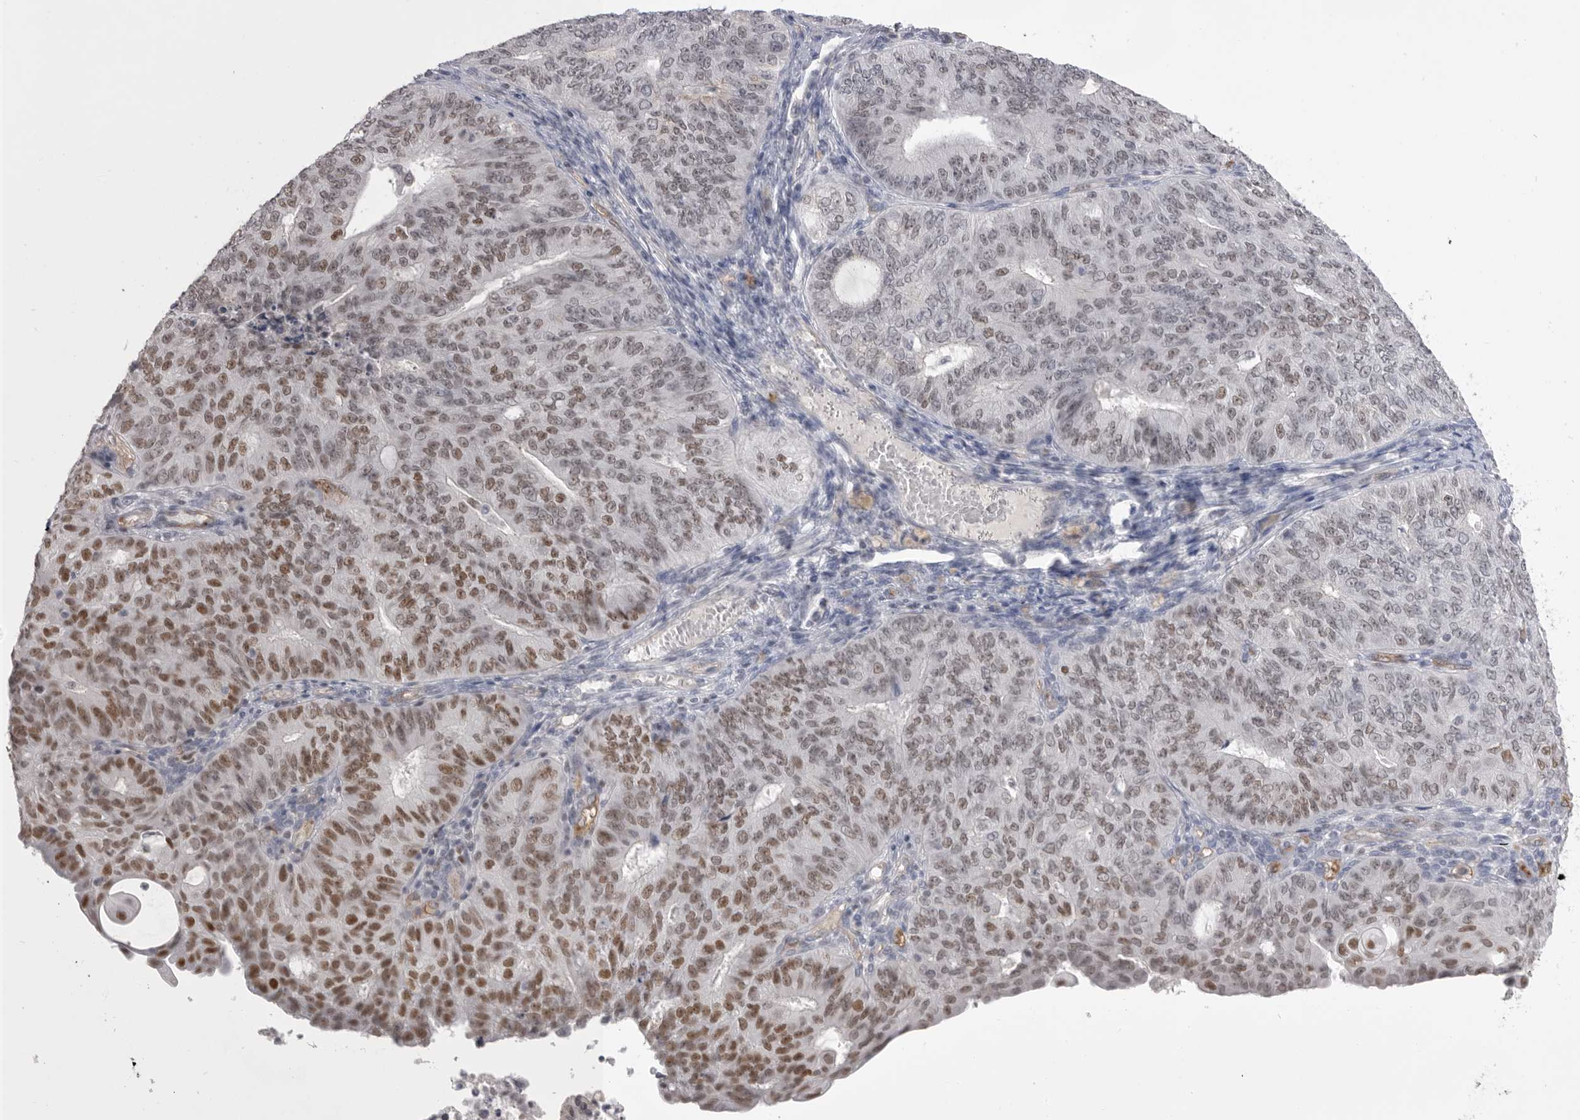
{"staining": {"intensity": "moderate", "quantity": "25%-75%", "location": "nuclear"}, "tissue": "endometrial cancer", "cell_type": "Tumor cells", "image_type": "cancer", "snomed": [{"axis": "morphology", "description": "Adenocarcinoma, NOS"}, {"axis": "topography", "description": "Endometrium"}], "caption": "Immunohistochemical staining of endometrial cancer (adenocarcinoma) reveals medium levels of moderate nuclear protein staining in approximately 25%-75% of tumor cells.", "gene": "ZBTB7B", "patient": {"sex": "female", "age": 32}}